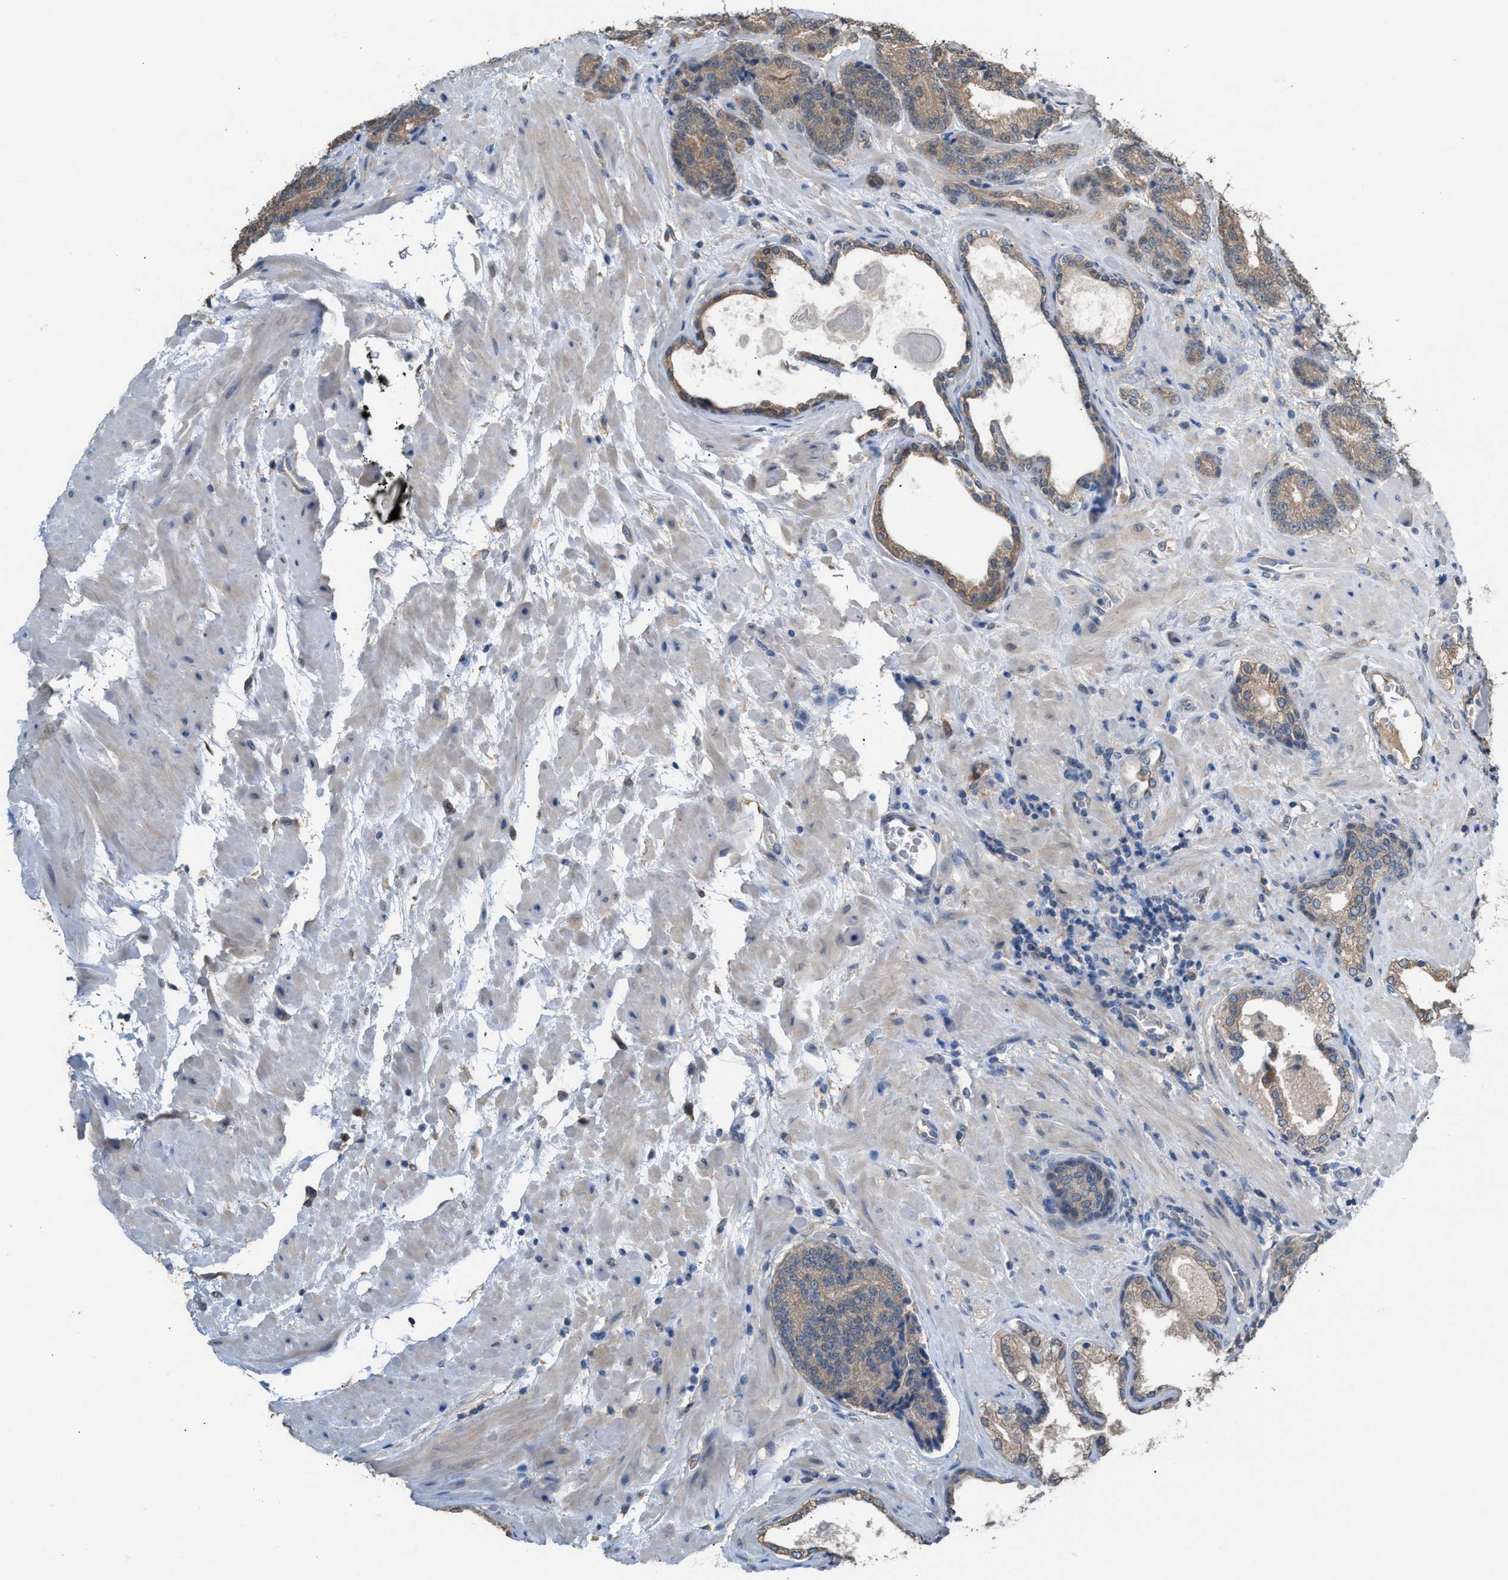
{"staining": {"intensity": "weak", "quantity": ">75%", "location": "cytoplasmic/membranous"}, "tissue": "prostate cancer", "cell_type": "Tumor cells", "image_type": "cancer", "snomed": [{"axis": "morphology", "description": "Adenocarcinoma, High grade"}, {"axis": "topography", "description": "Prostate"}], "caption": "This image shows immunohistochemistry (IHC) staining of human prostate cancer (adenocarcinoma (high-grade)), with low weak cytoplasmic/membranous expression in approximately >75% of tumor cells.", "gene": "NQO2", "patient": {"sex": "male", "age": 61}}